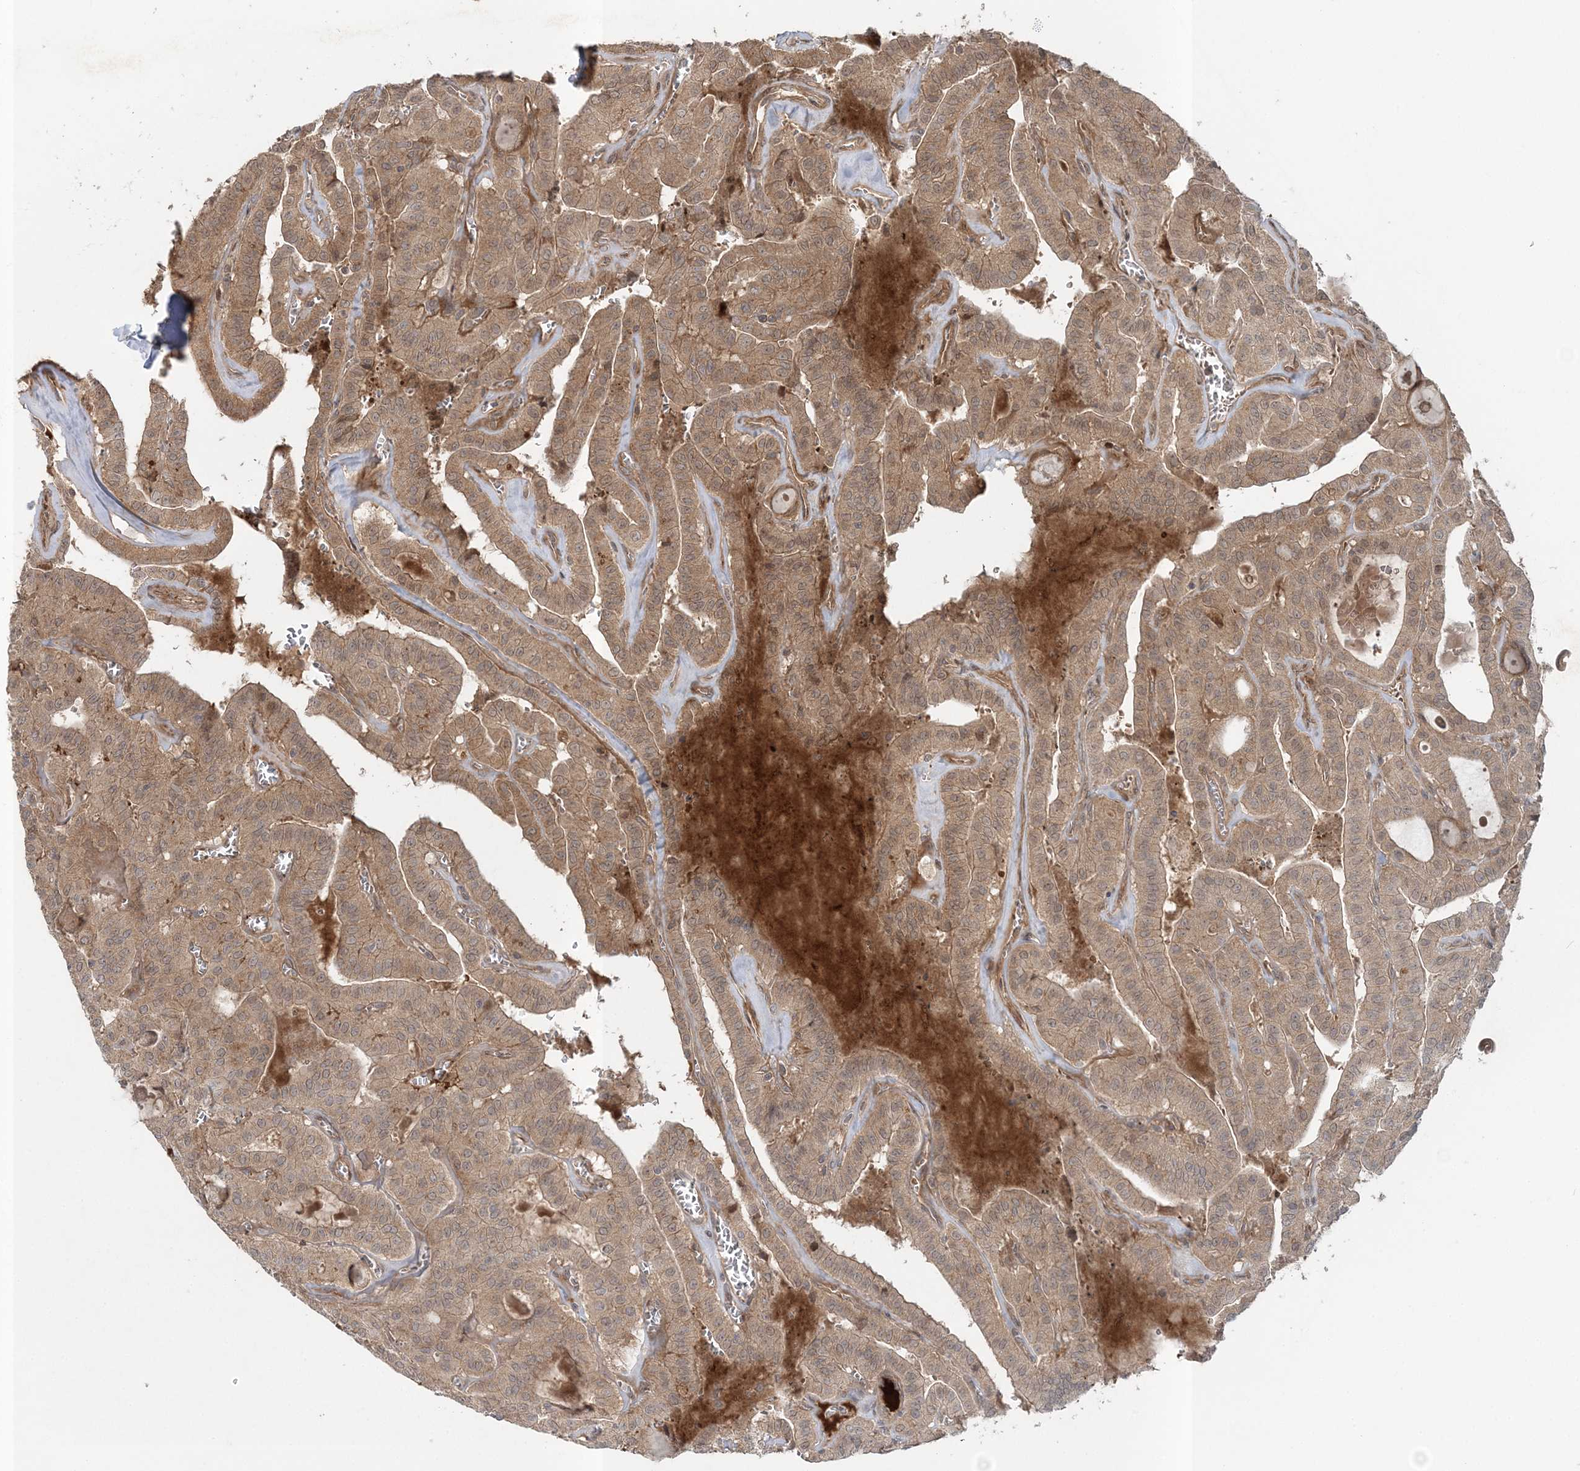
{"staining": {"intensity": "moderate", "quantity": ">75%", "location": "cytoplasmic/membranous"}, "tissue": "thyroid cancer", "cell_type": "Tumor cells", "image_type": "cancer", "snomed": [{"axis": "morphology", "description": "Papillary adenocarcinoma, NOS"}, {"axis": "topography", "description": "Thyroid gland"}], "caption": "Protein analysis of thyroid cancer tissue displays moderate cytoplasmic/membranous staining in approximately >75% of tumor cells.", "gene": "MOCS2", "patient": {"sex": "male", "age": 52}}